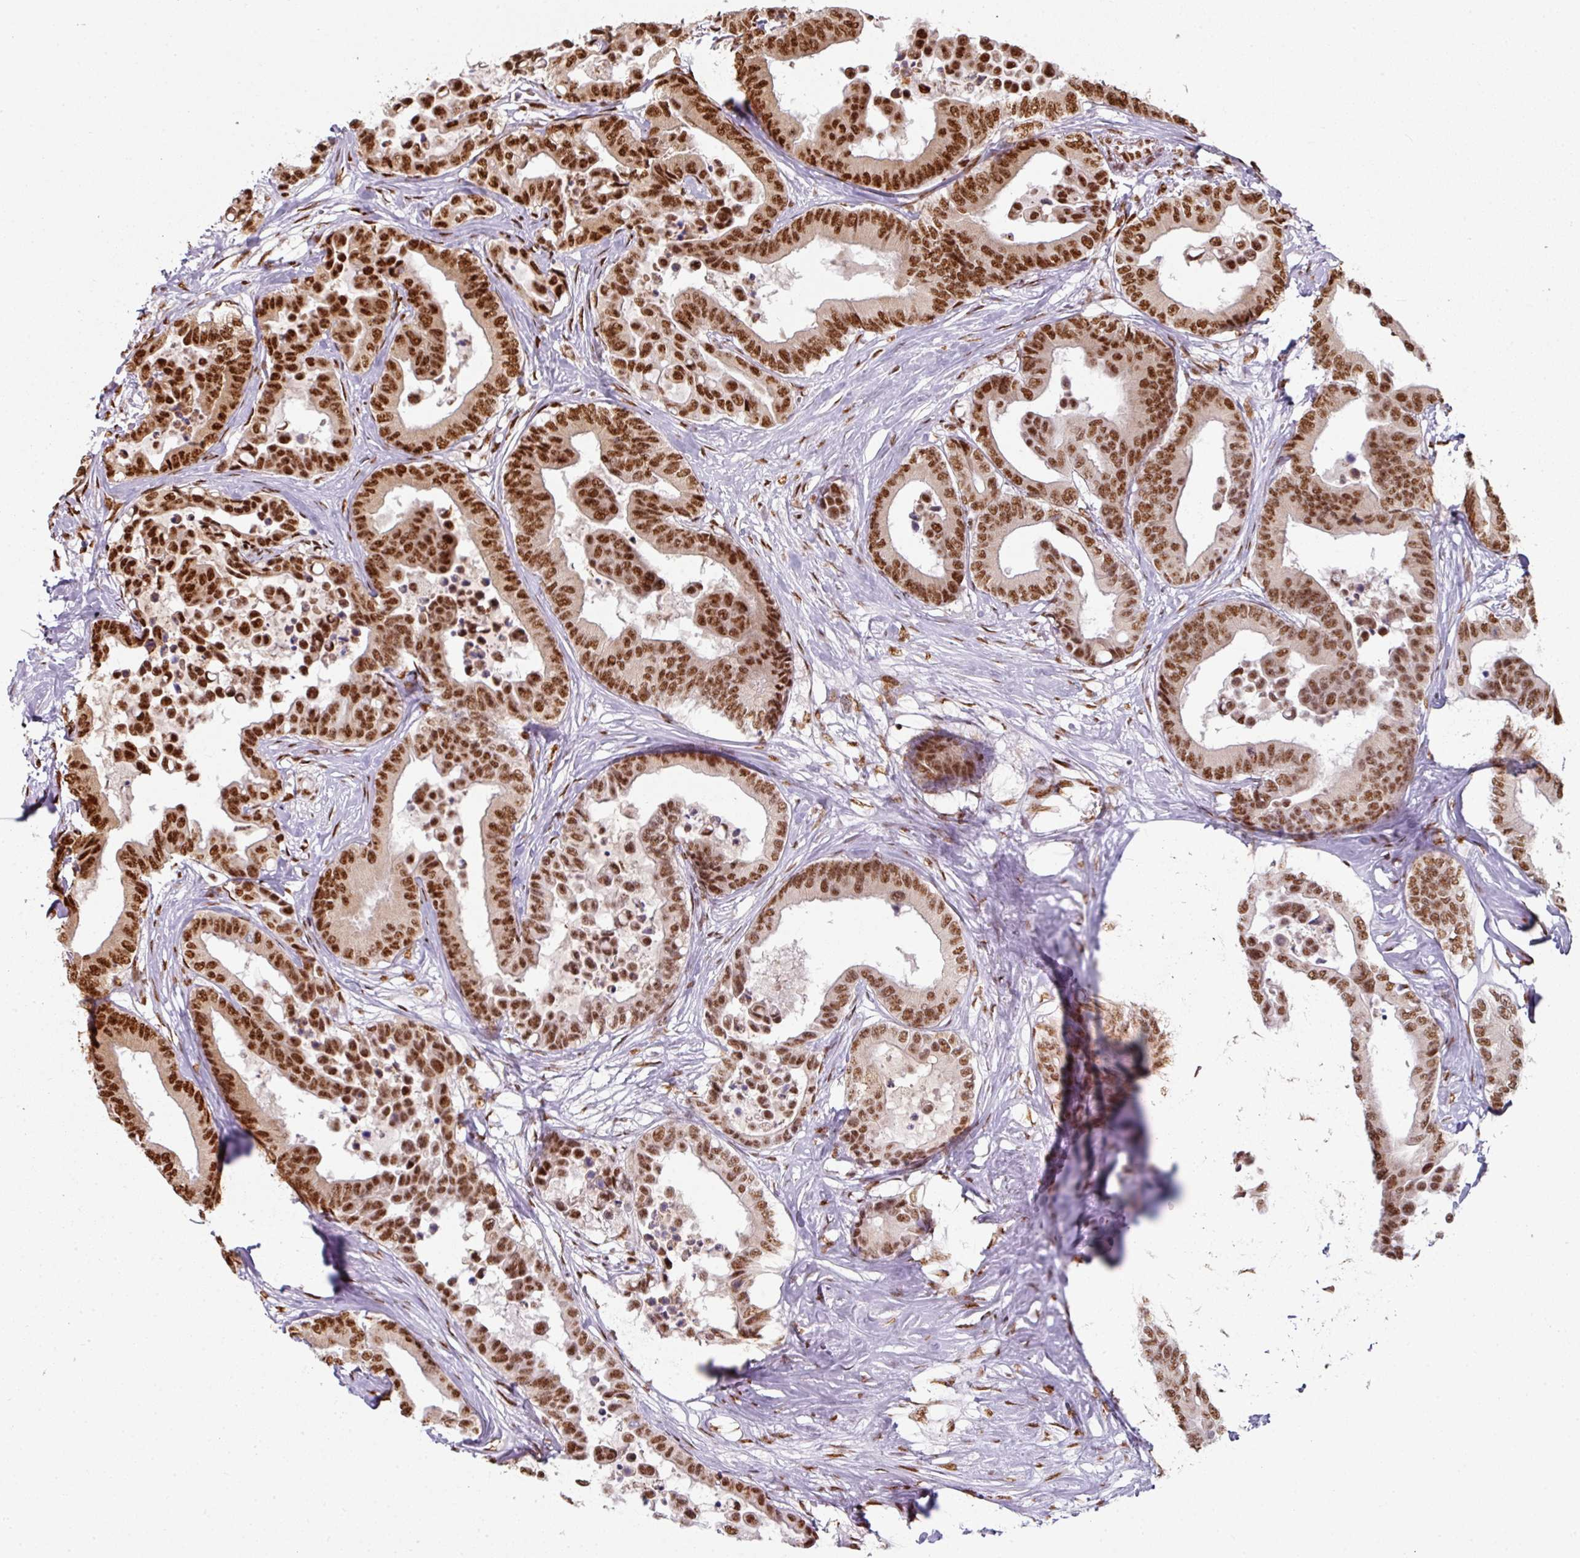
{"staining": {"intensity": "strong", "quantity": "25%-75%", "location": "nuclear"}, "tissue": "colorectal cancer", "cell_type": "Tumor cells", "image_type": "cancer", "snomed": [{"axis": "morphology", "description": "Normal tissue, NOS"}, {"axis": "morphology", "description": "Adenocarcinoma, NOS"}, {"axis": "topography", "description": "Colon"}], "caption": "IHC of human colorectal cancer displays high levels of strong nuclear positivity in about 25%-75% of tumor cells. Immunohistochemistry (ihc) stains the protein of interest in brown and the nuclei are stained blue.", "gene": "SIK3", "patient": {"sex": "male", "age": 82}}